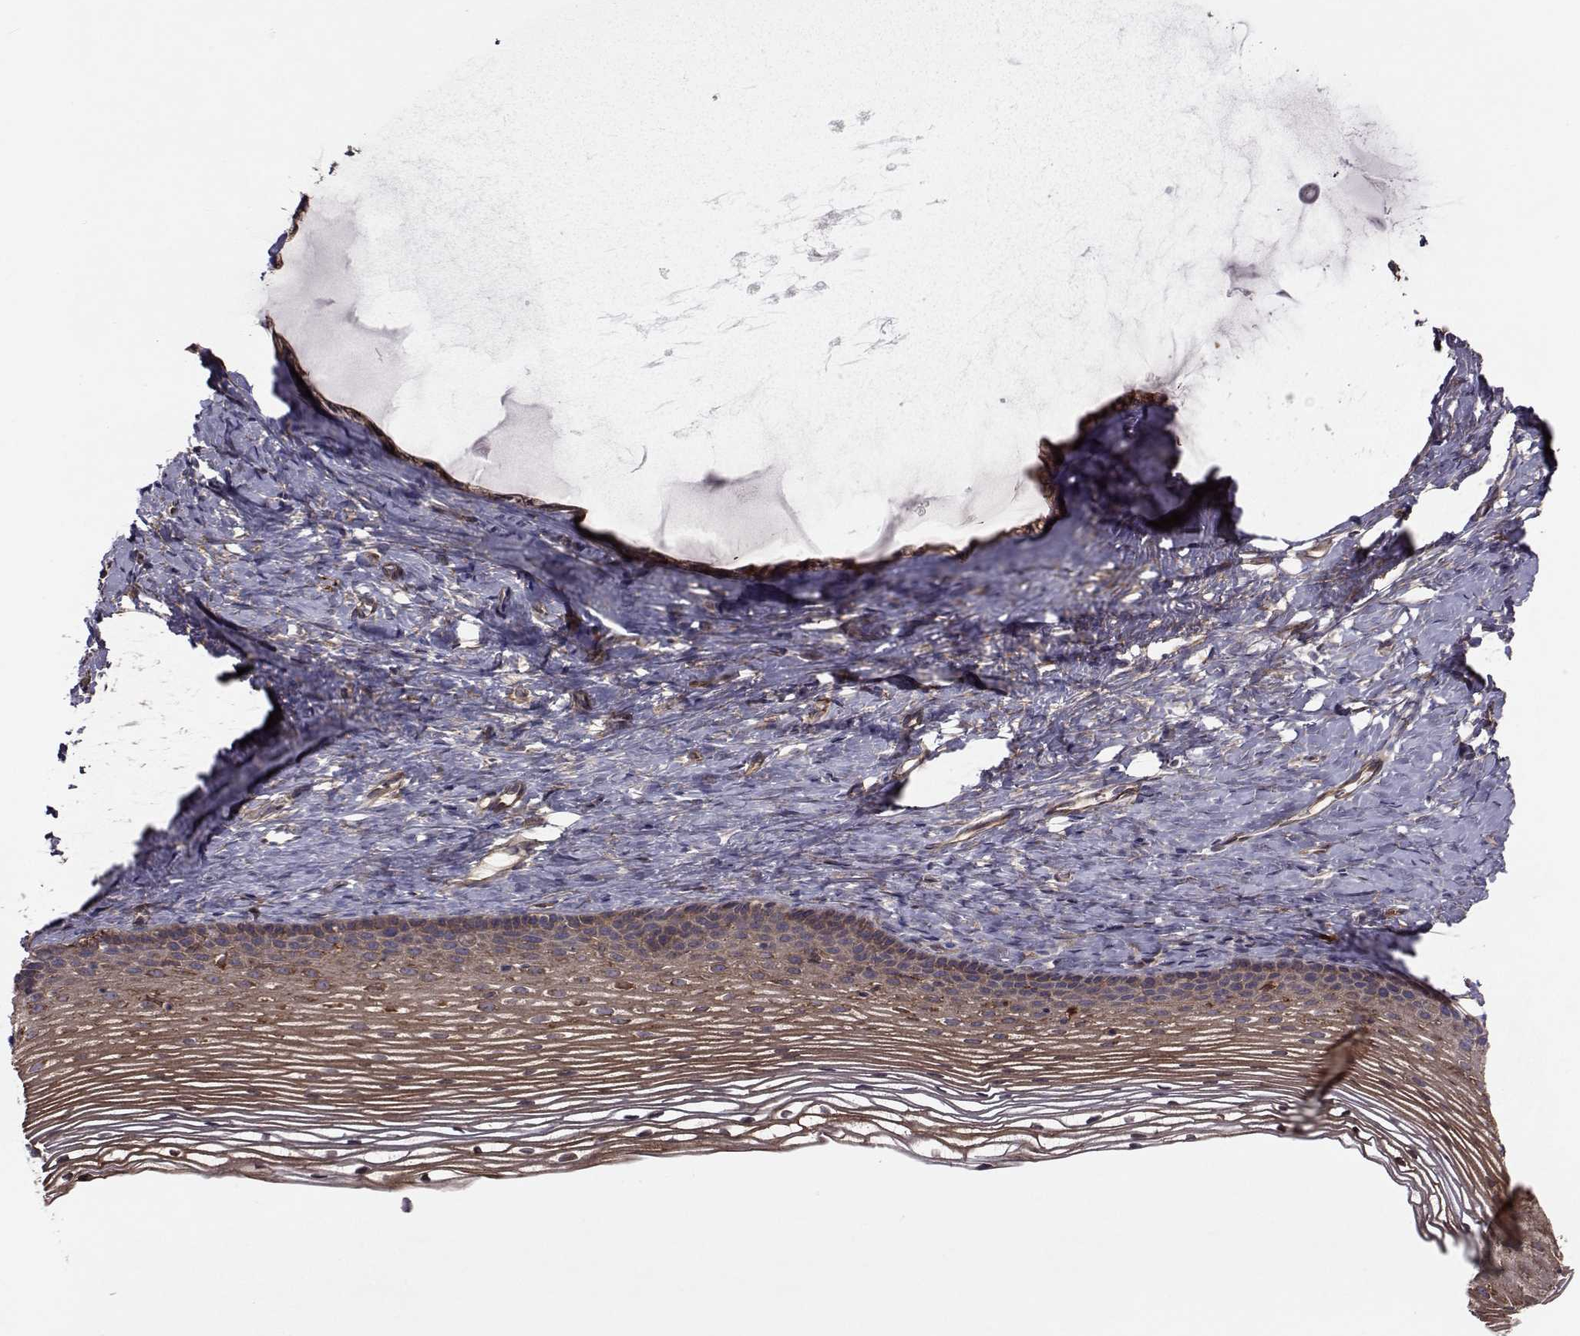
{"staining": {"intensity": "moderate", "quantity": ">75%", "location": "cytoplasmic/membranous"}, "tissue": "cervix", "cell_type": "Glandular cells", "image_type": "normal", "snomed": [{"axis": "morphology", "description": "Normal tissue, NOS"}, {"axis": "topography", "description": "Cervix"}], "caption": "Immunohistochemical staining of benign human cervix demonstrates medium levels of moderate cytoplasmic/membranous expression in about >75% of glandular cells.", "gene": "TRIP10", "patient": {"sex": "female", "age": 39}}